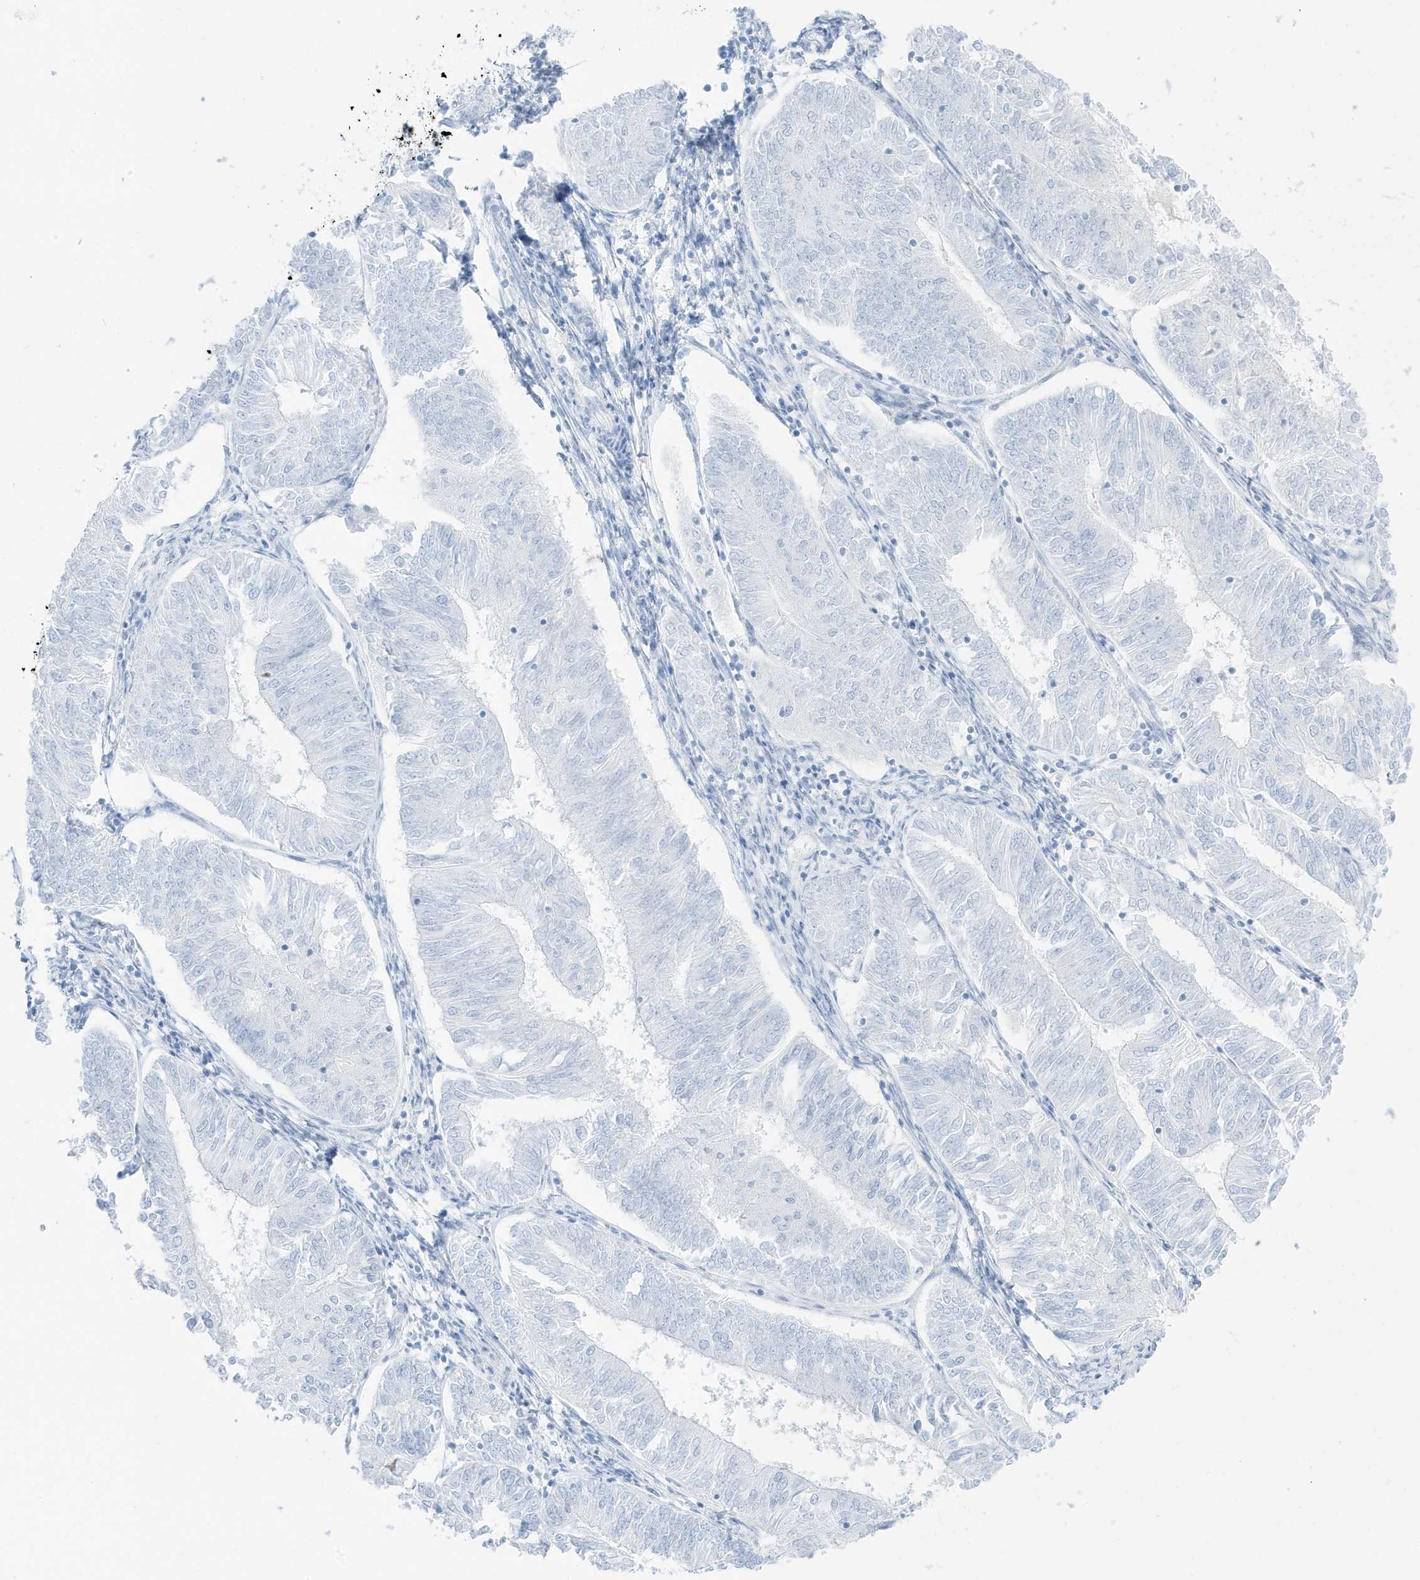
{"staining": {"intensity": "negative", "quantity": "none", "location": "none"}, "tissue": "endometrial cancer", "cell_type": "Tumor cells", "image_type": "cancer", "snomed": [{"axis": "morphology", "description": "Adenocarcinoma, NOS"}, {"axis": "topography", "description": "Endometrium"}], "caption": "A histopathology image of human endometrial cancer is negative for staining in tumor cells.", "gene": "SLC22A13", "patient": {"sex": "female", "age": 58}}